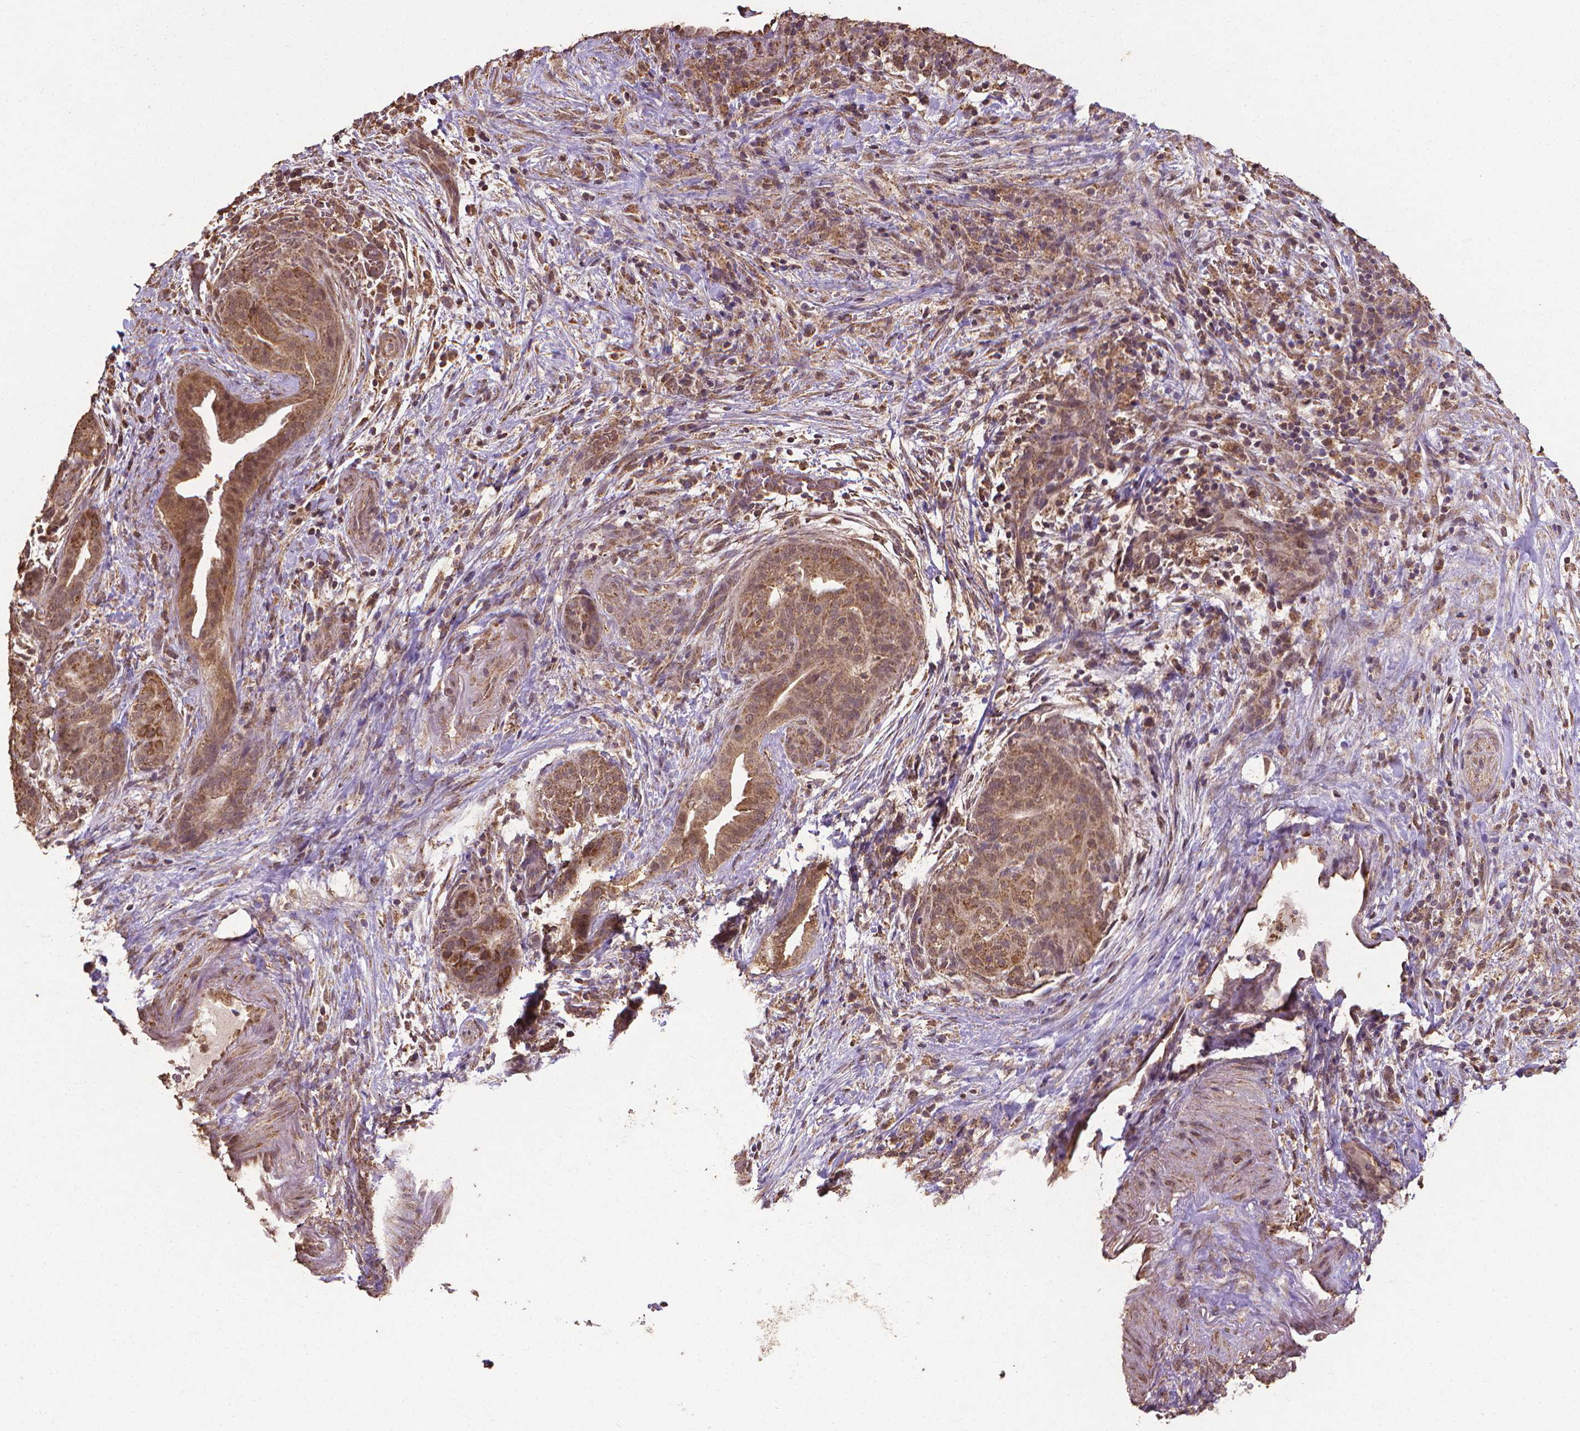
{"staining": {"intensity": "moderate", "quantity": ">75%", "location": "cytoplasmic/membranous,nuclear"}, "tissue": "pancreatic cancer", "cell_type": "Tumor cells", "image_type": "cancer", "snomed": [{"axis": "morphology", "description": "Adenocarcinoma, NOS"}, {"axis": "topography", "description": "Pancreas"}], "caption": "The photomicrograph shows immunohistochemical staining of pancreatic adenocarcinoma. There is moderate cytoplasmic/membranous and nuclear expression is seen in about >75% of tumor cells. (DAB = brown stain, brightfield microscopy at high magnification).", "gene": "DCAF1", "patient": {"sex": "male", "age": 44}}